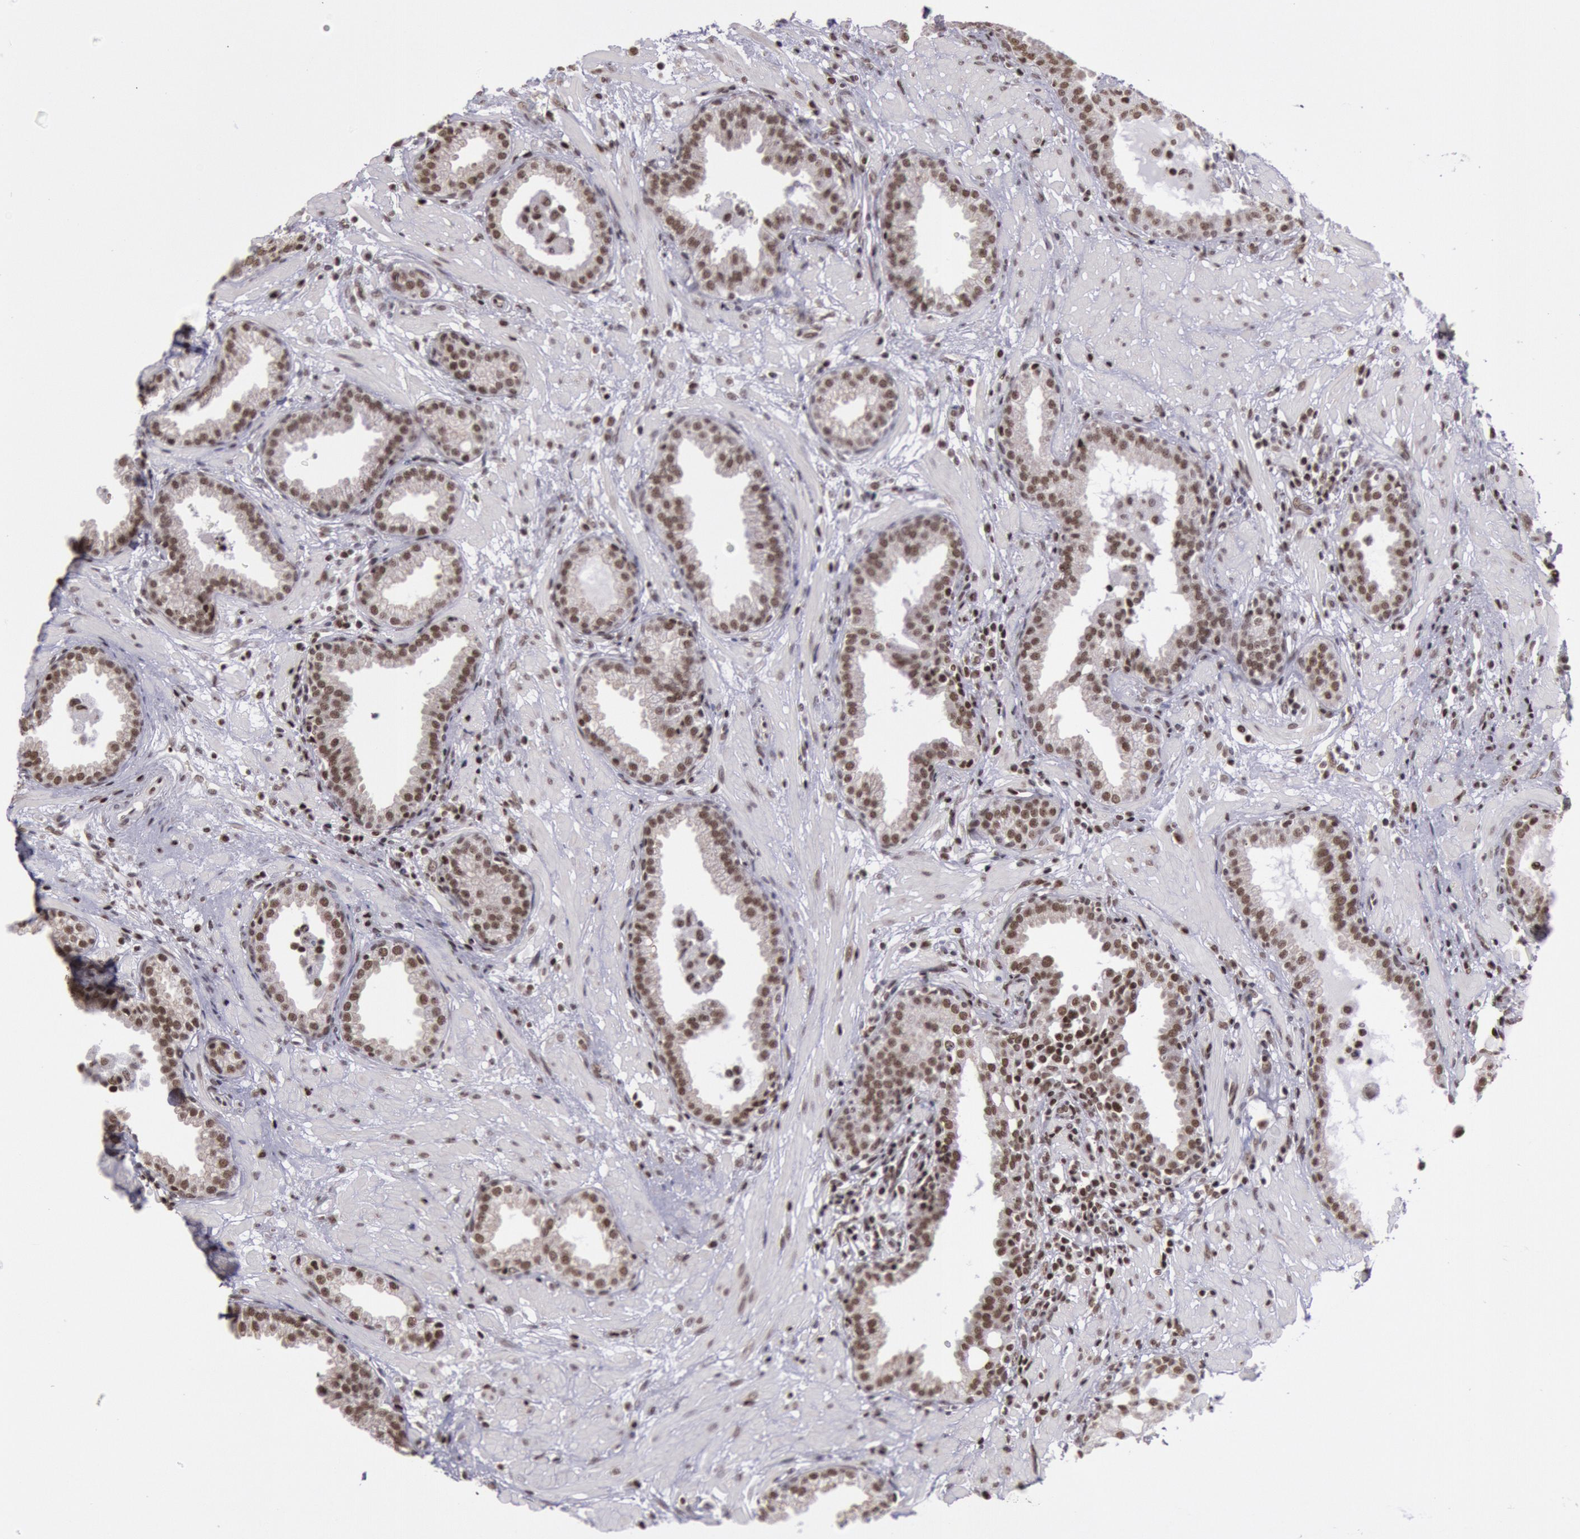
{"staining": {"intensity": "moderate", "quantity": ">75%", "location": "nuclear"}, "tissue": "prostate", "cell_type": "Glandular cells", "image_type": "normal", "snomed": [{"axis": "morphology", "description": "Normal tissue, NOS"}, {"axis": "topography", "description": "Prostate"}], "caption": "Prostate stained for a protein (brown) demonstrates moderate nuclear positive positivity in about >75% of glandular cells.", "gene": "NKAP", "patient": {"sex": "male", "age": 64}}